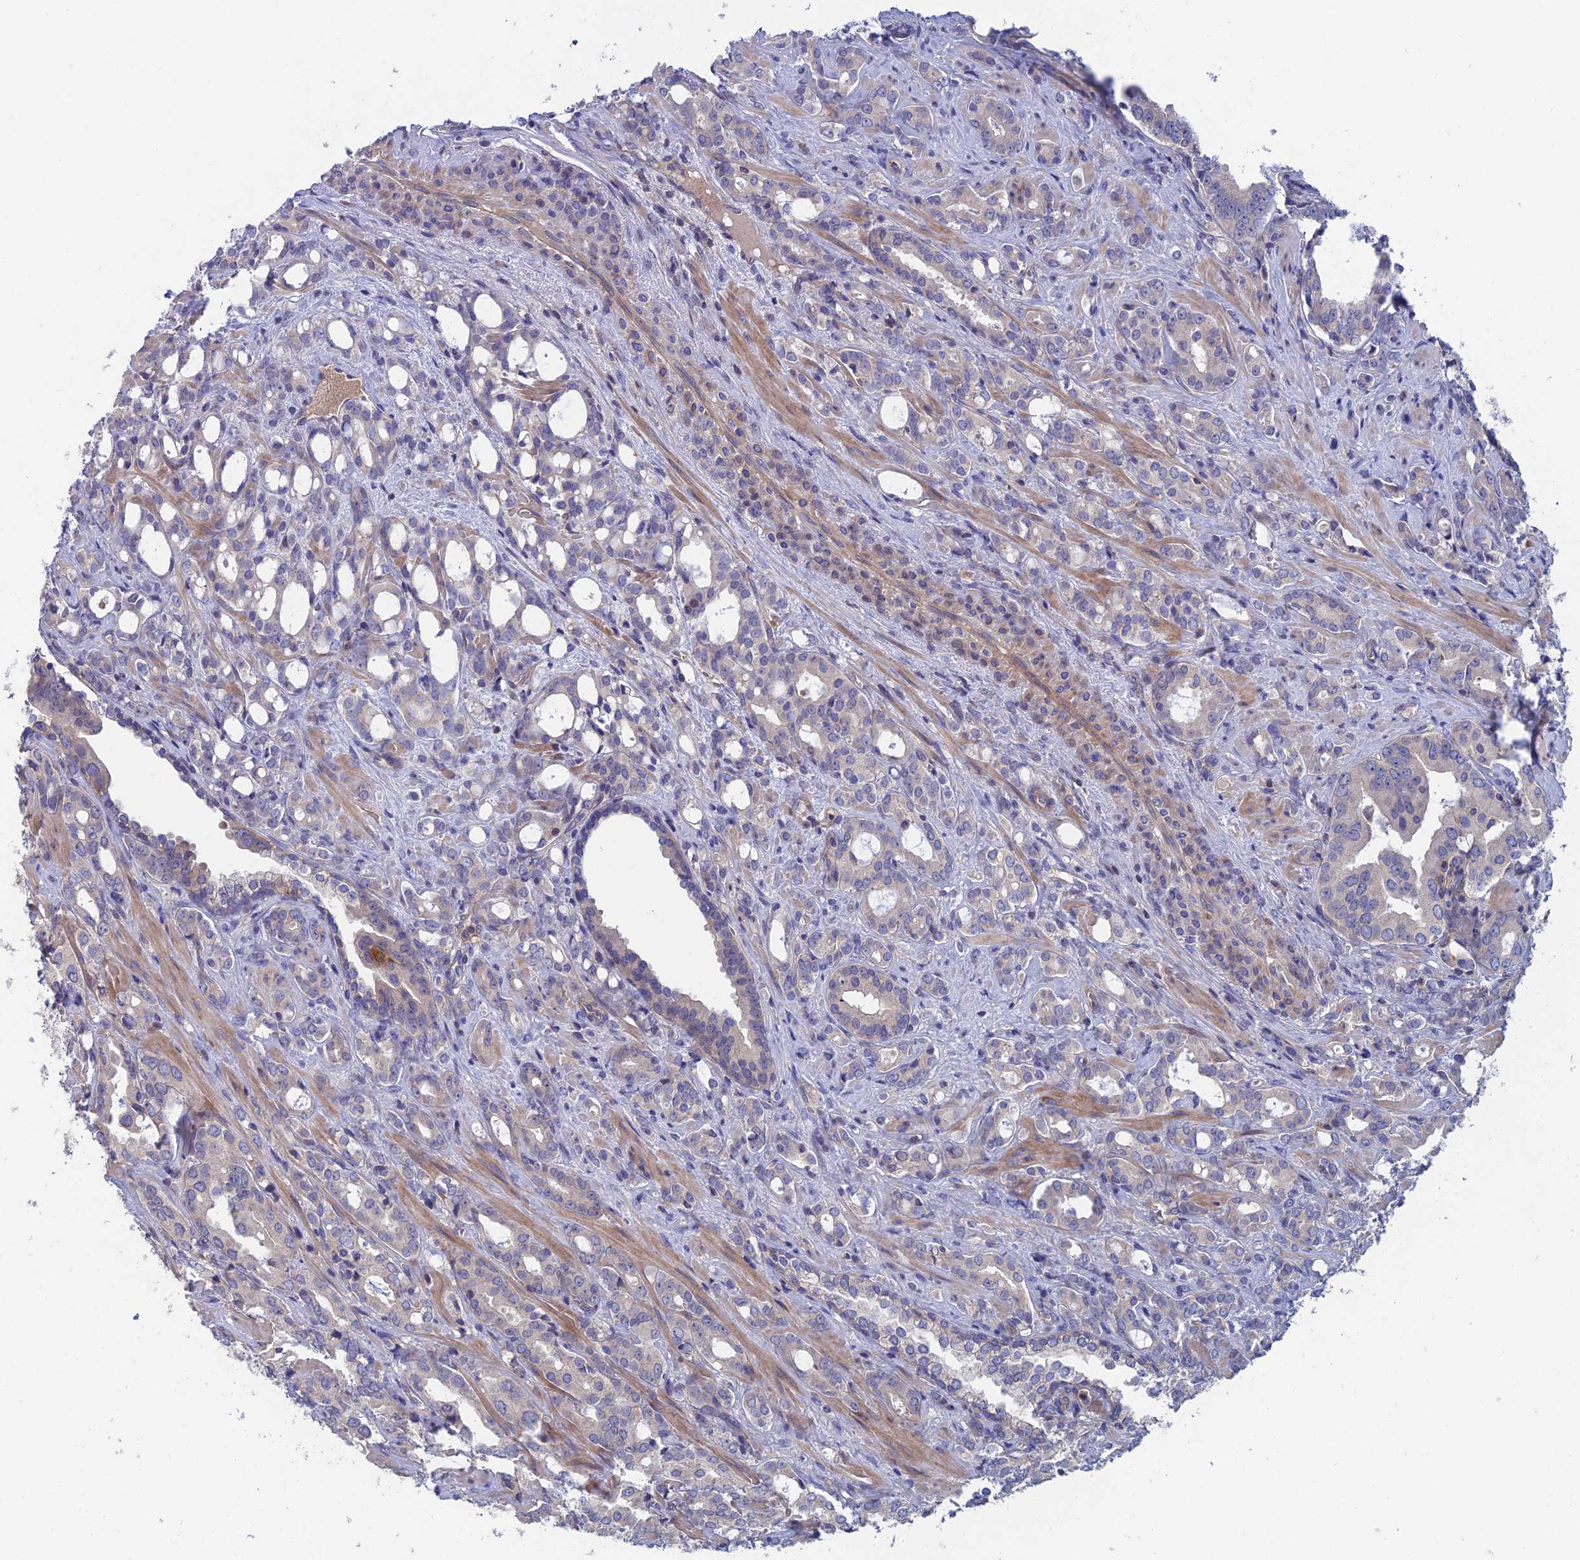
{"staining": {"intensity": "negative", "quantity": "none", "location": "none"}, "tissue": "prostate cancer", "cell_type": "Tumor cells", "image_type": "cancer", "snomed": [{"axis": "morphology", "description": "Adenocarcinoma, High grade"}, {"axis": "topography", "description": "Prostate"}], "caption": "Prostate cancer was stained to show a protein in brown. There is no significant positivity in tumor cells.", "gene": "USP37", "patient": {"sex": "male", "age": 72}}